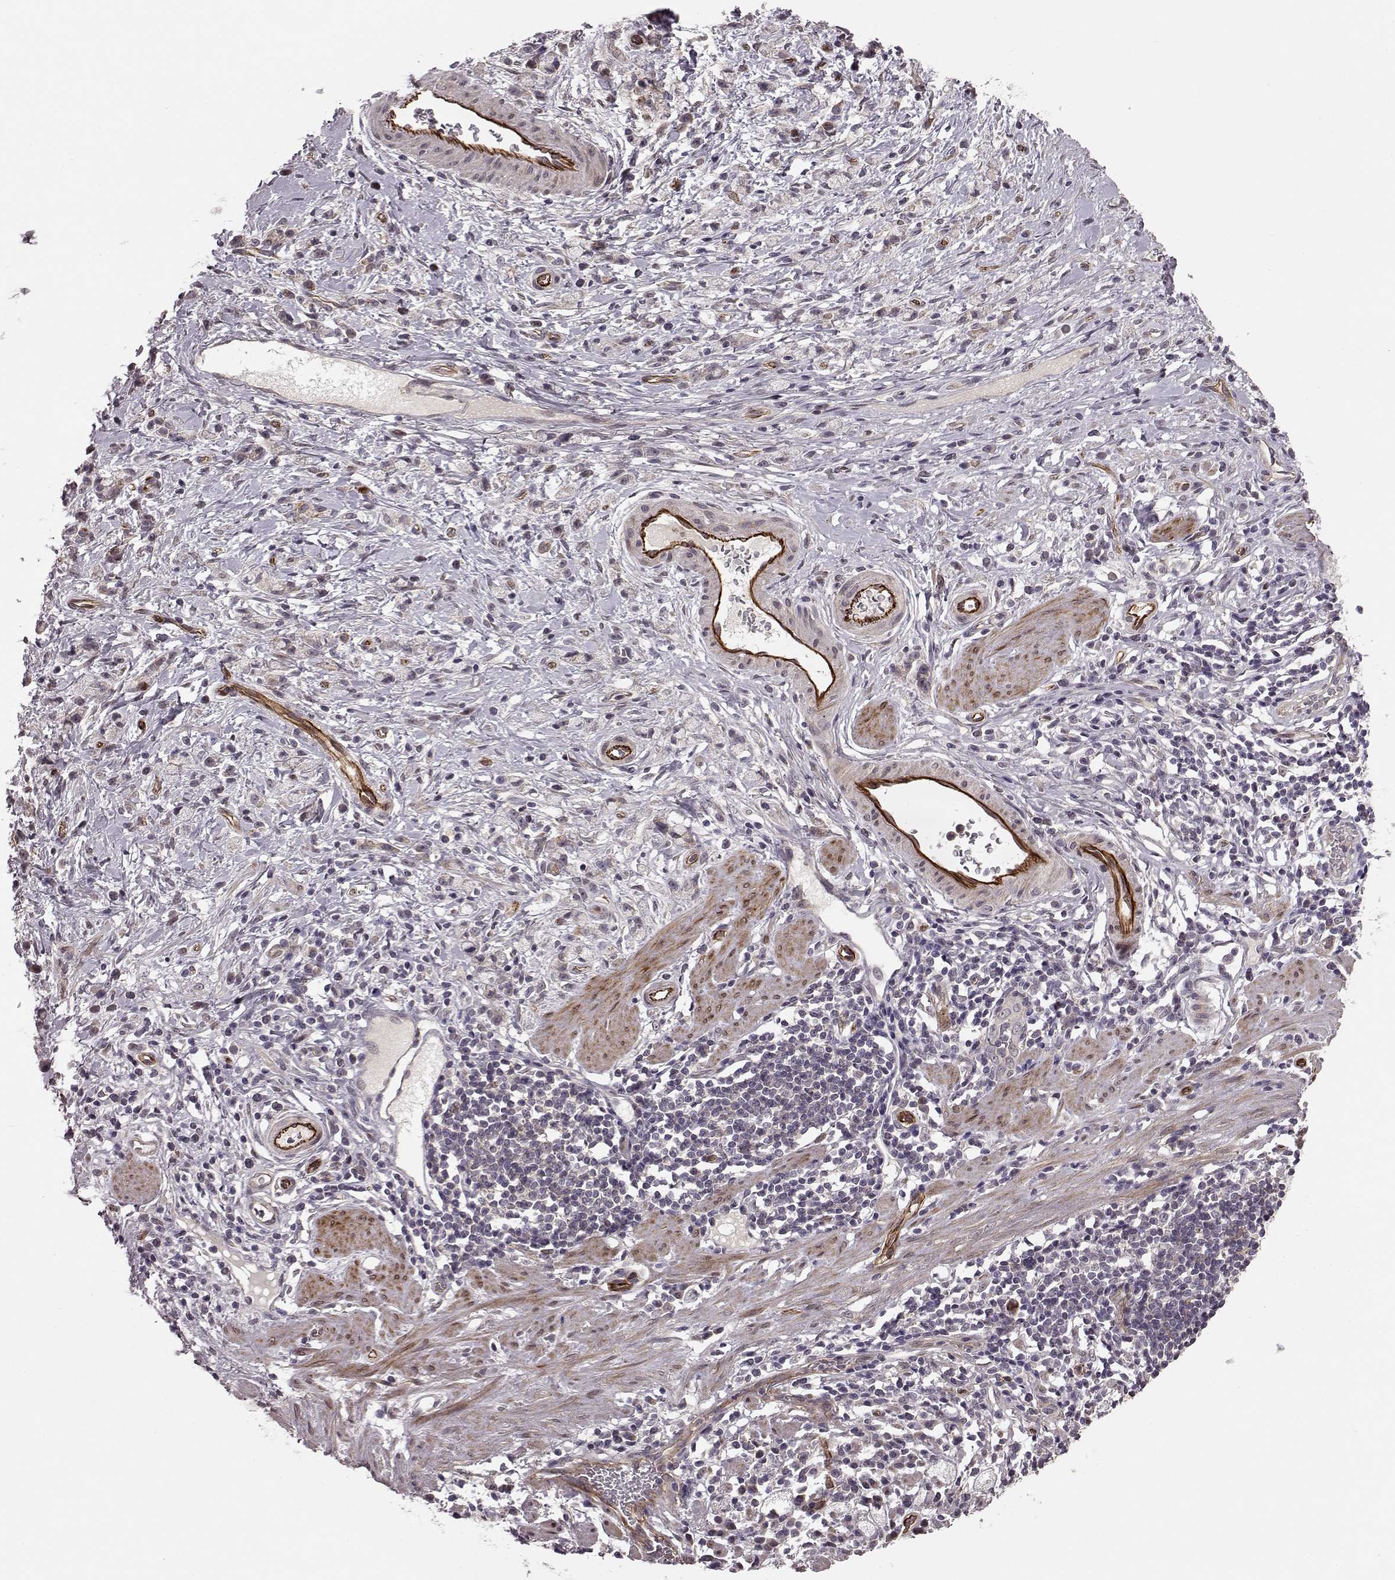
{"staining": {"intensity": "negative", "quantity": "none", "location": "none"}, "tissue": "stomach cancer", "cell_type": "Tumor cells", "image_type": "cancer", "snomed": [{"axis": "morphology", "description": "Adenocarcinoma, NOS"}, {"axis": "topography", "description": "Stomach"}], "caption": "The micrograph exhibits no significant expression in tumor cells of stomach adenocarcinoma.", "gene": "SYNPO", "patient": {"sex": "male", "age": 58}}